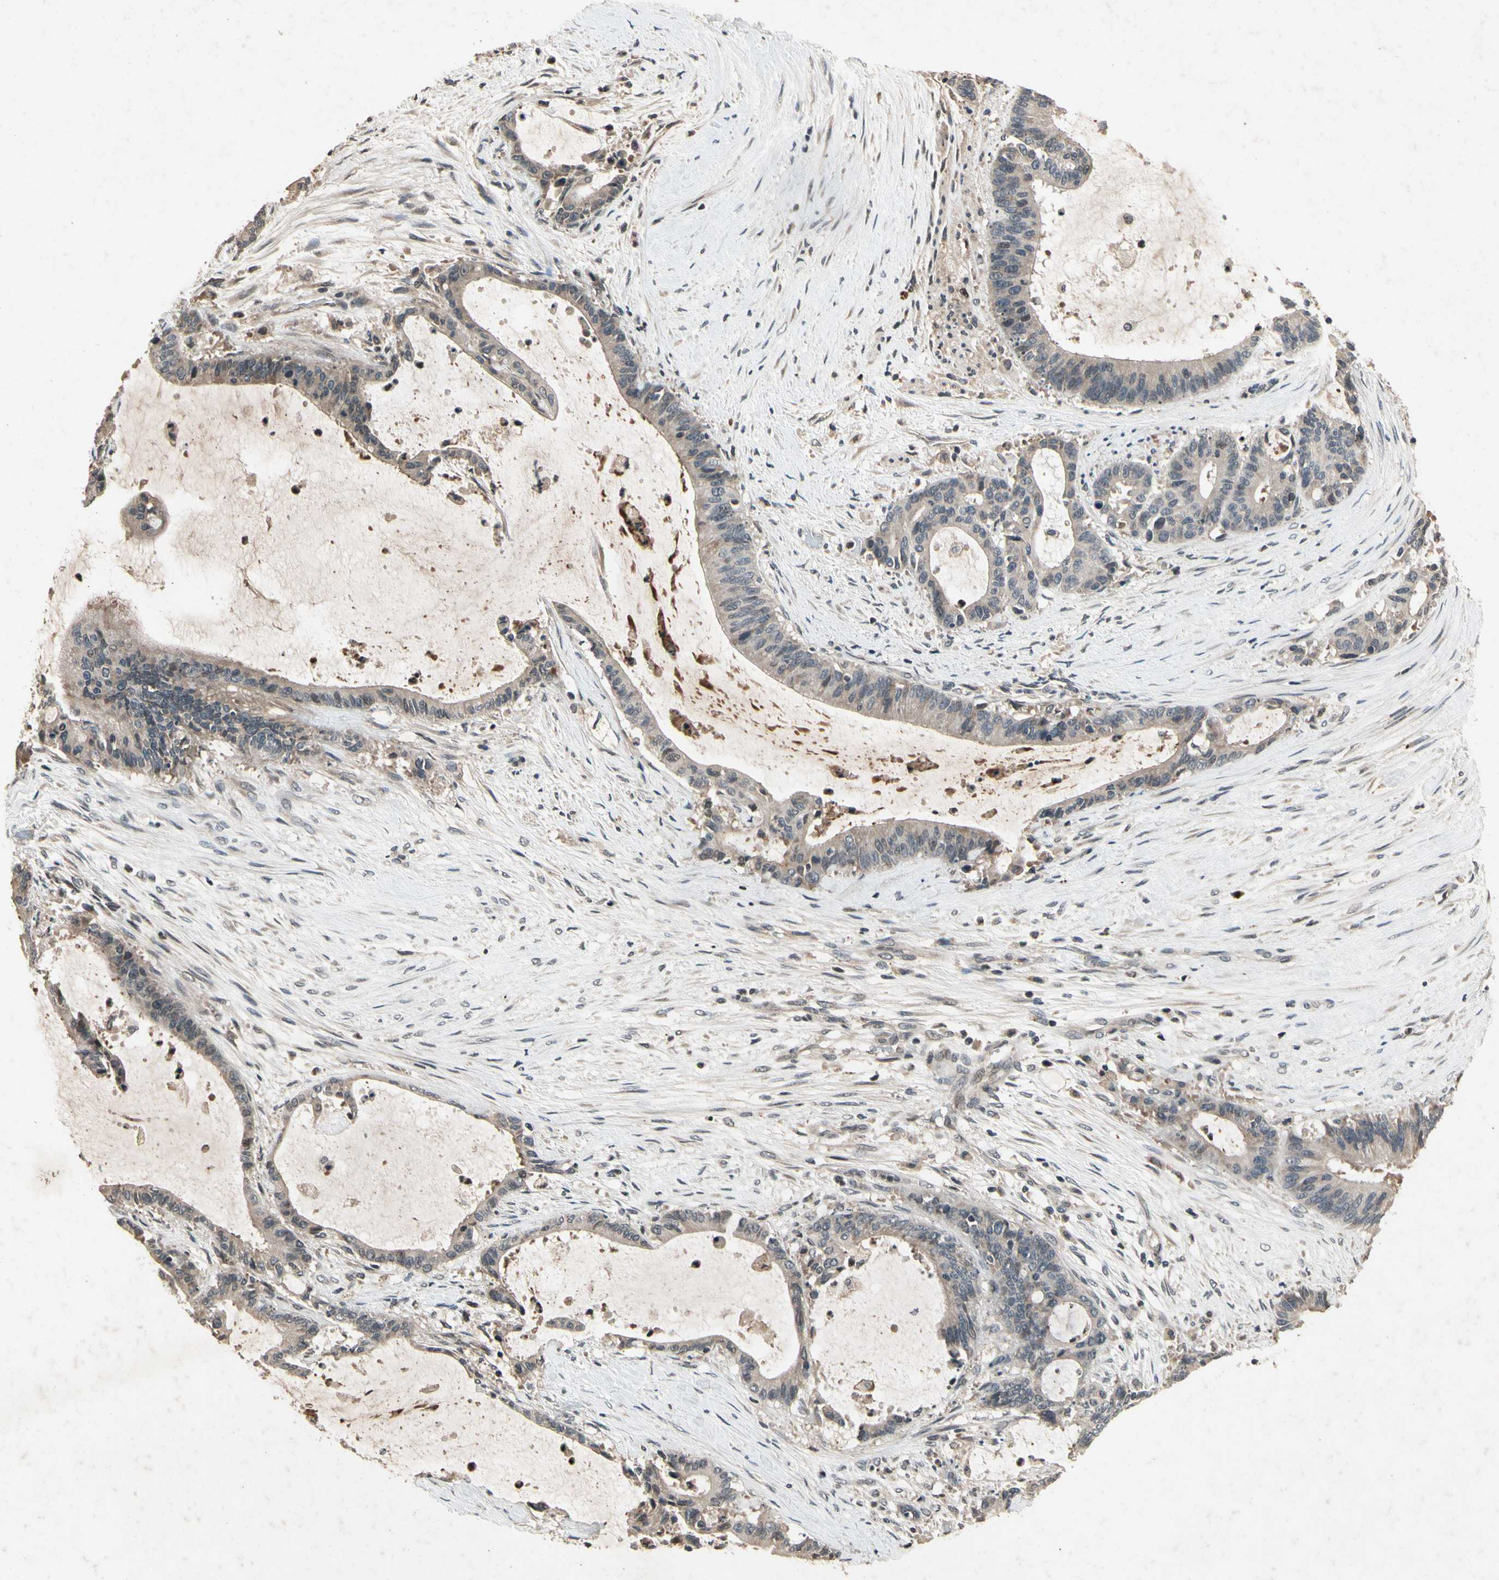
{"staining": {"intensity": "weak", "quantity": "25%-75%", "location": "cytoplasmic/membranous"}, "tissue": "liver cancer", "cell_type": "Tumor cells", "image_type": "cancer", "snomed": [{"axis": "morphology", "description": "Cholangiocarcinoma"}, {"axis": "topography", "description": "Liver"}], "caption": "Weak cytoplasmic/membranous staining is seen in approximately 25%-75% of tumor cells in cholangiocarcinoma (liver).", "gene": "DPY19L3", "patient": {"sex": "female", "age": 73}}